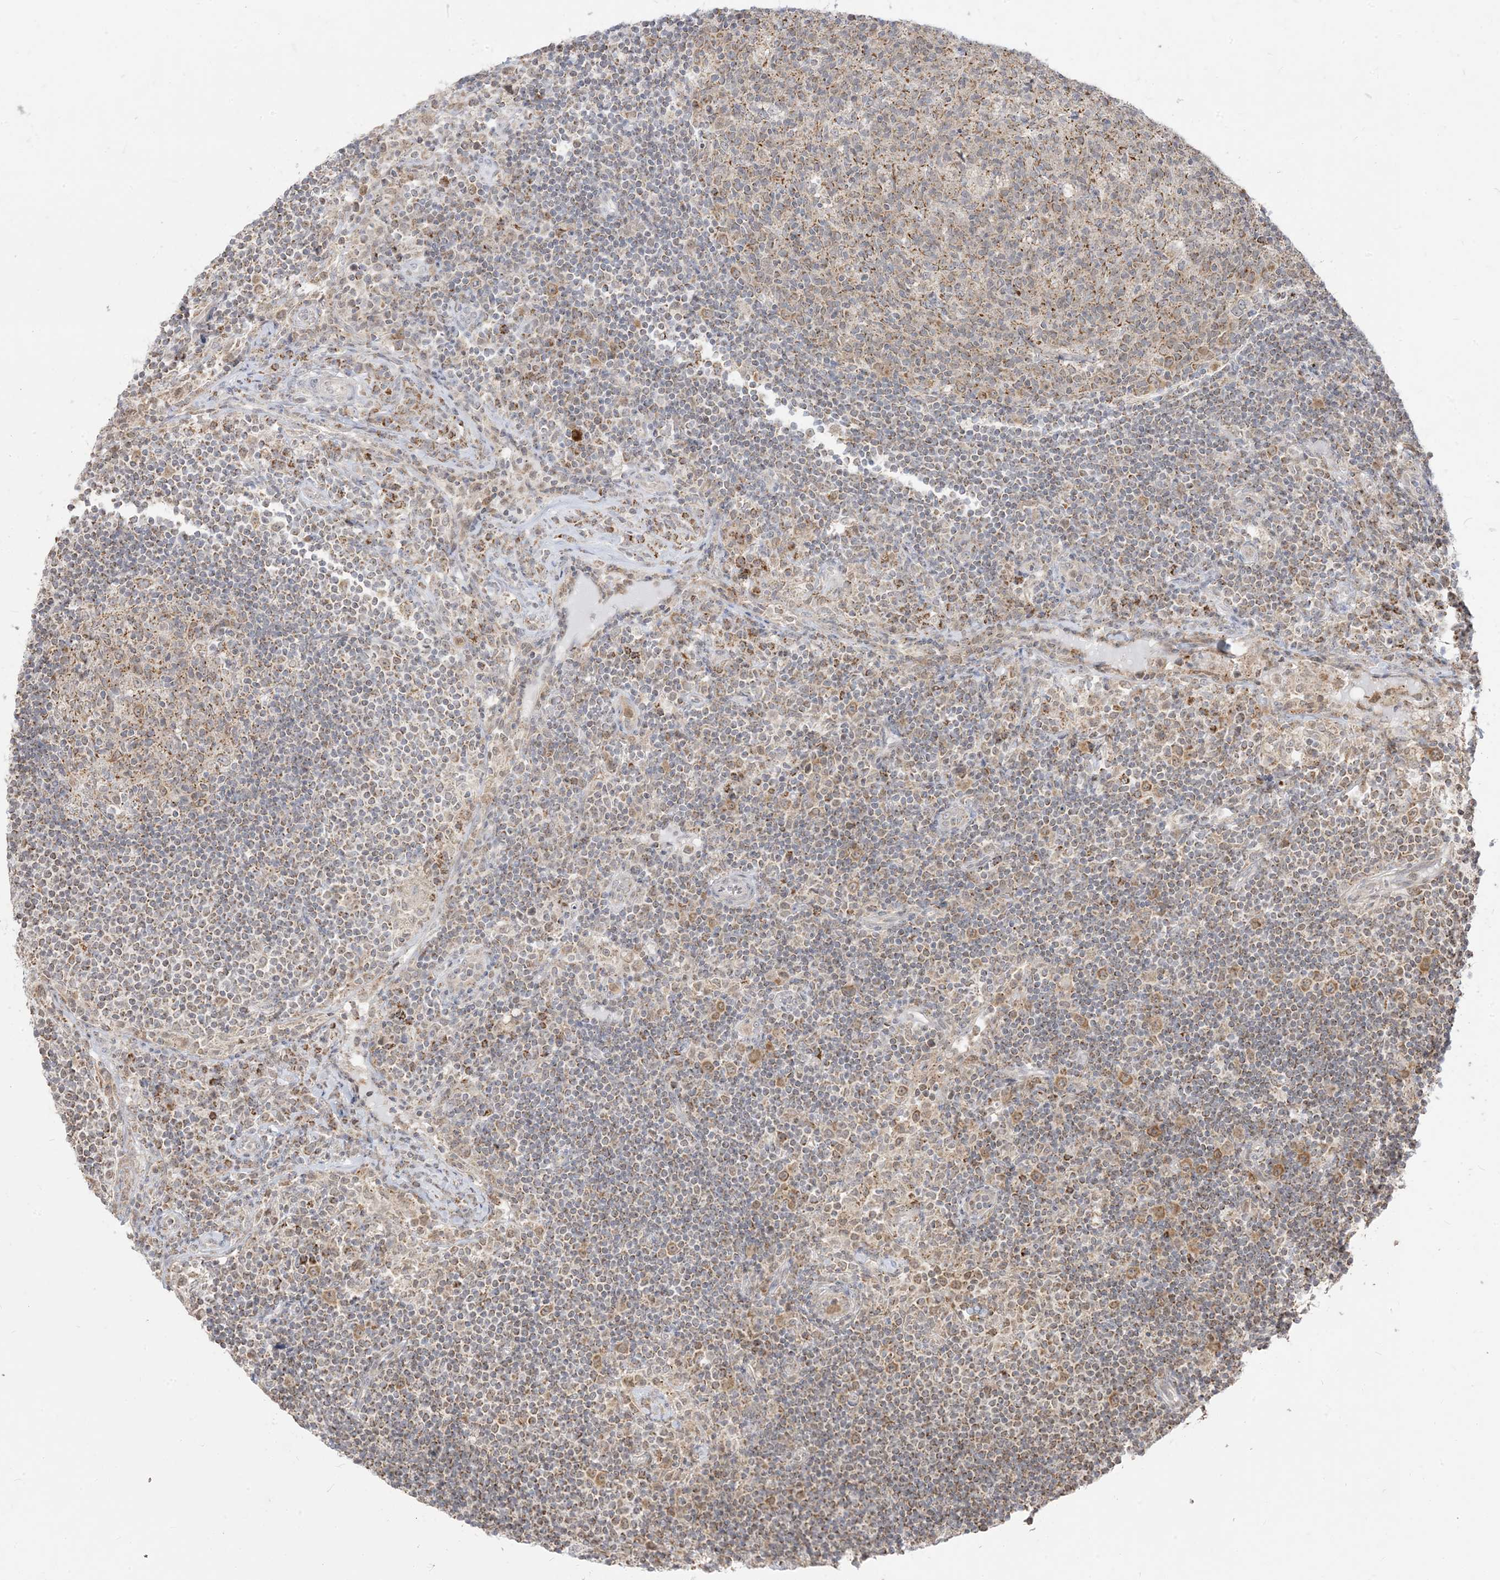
{"staining": {"intensity": "weak", "quantity": "25%-75%", "location": "cytoplasmic/membranous"}, "tissue": "lymph node", "cell_type": "Germinal center cells", "image_type": "normal", "snomed": [{"axis": "morphology", "description": "Normal tissue, NOS"}, {"axis": "topography", "description": "Lymph node"}], "caption": "IHC (DAB (3,3'-diaminobenzidine)) staining of benign lymph node demonstrates weak cytoplasmic/membranous protein staining in approximately 25%-75% of germinal center cells. Nuclei are stained in blue.", "gene": "KANSL3", "patient": {"sex": "female", "age": 53}}